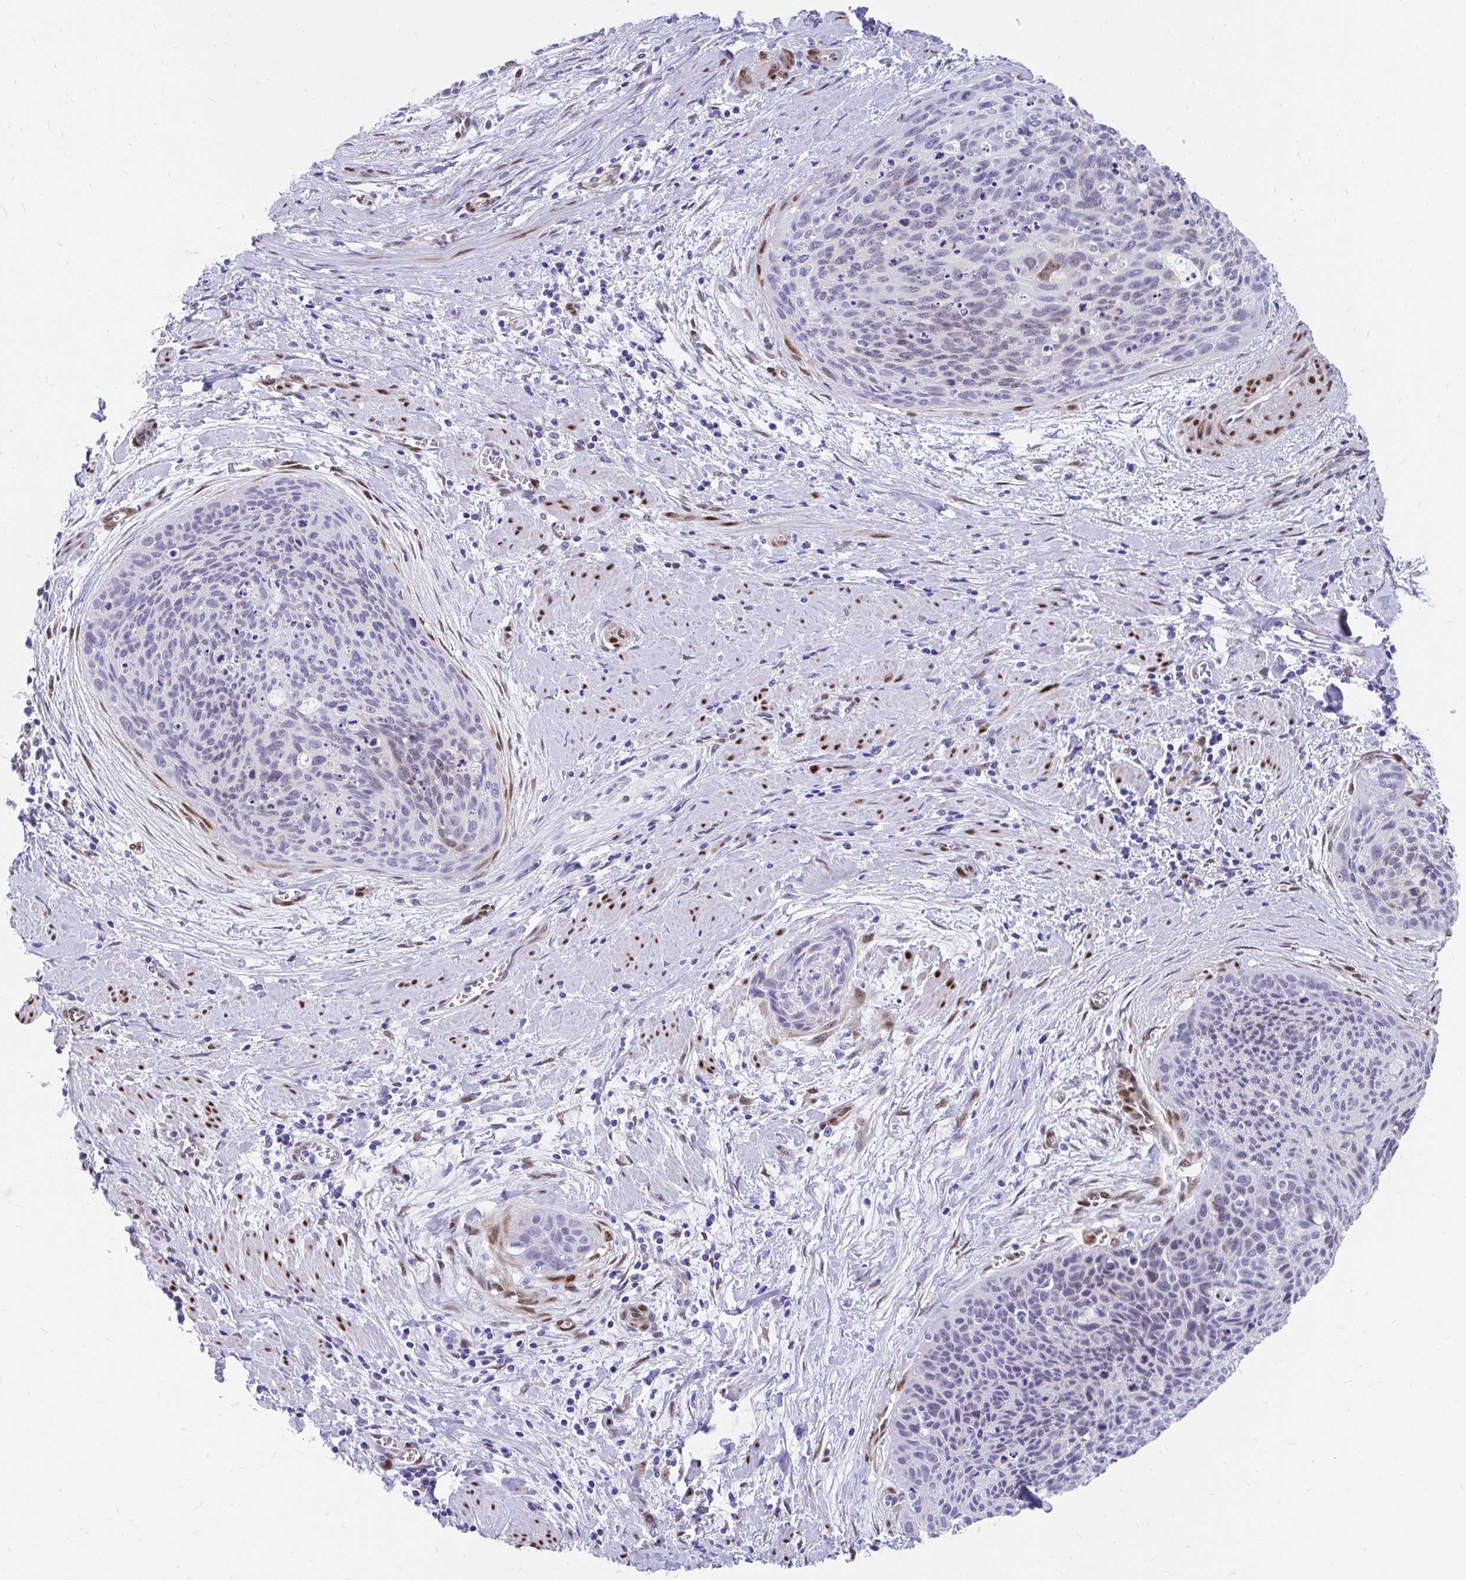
{"staining": {"intensity": "negative", "quantity": "none", "location": "none"}, "tissue": "cervical cancer", "cell_type": "Tumor cells", "image_type": "cancer", "snomed": [{"axis": "morphology", "description": "Squamous cell carcinoma, NOS"}, {"axis": "topography", "description": "Cervix"}], "caption": "The IHC image has no significant staining in tumor cells of cervical cancer tissue.", "gene": "RBPMS", "patient": {"sex": "female", "age": 55}}